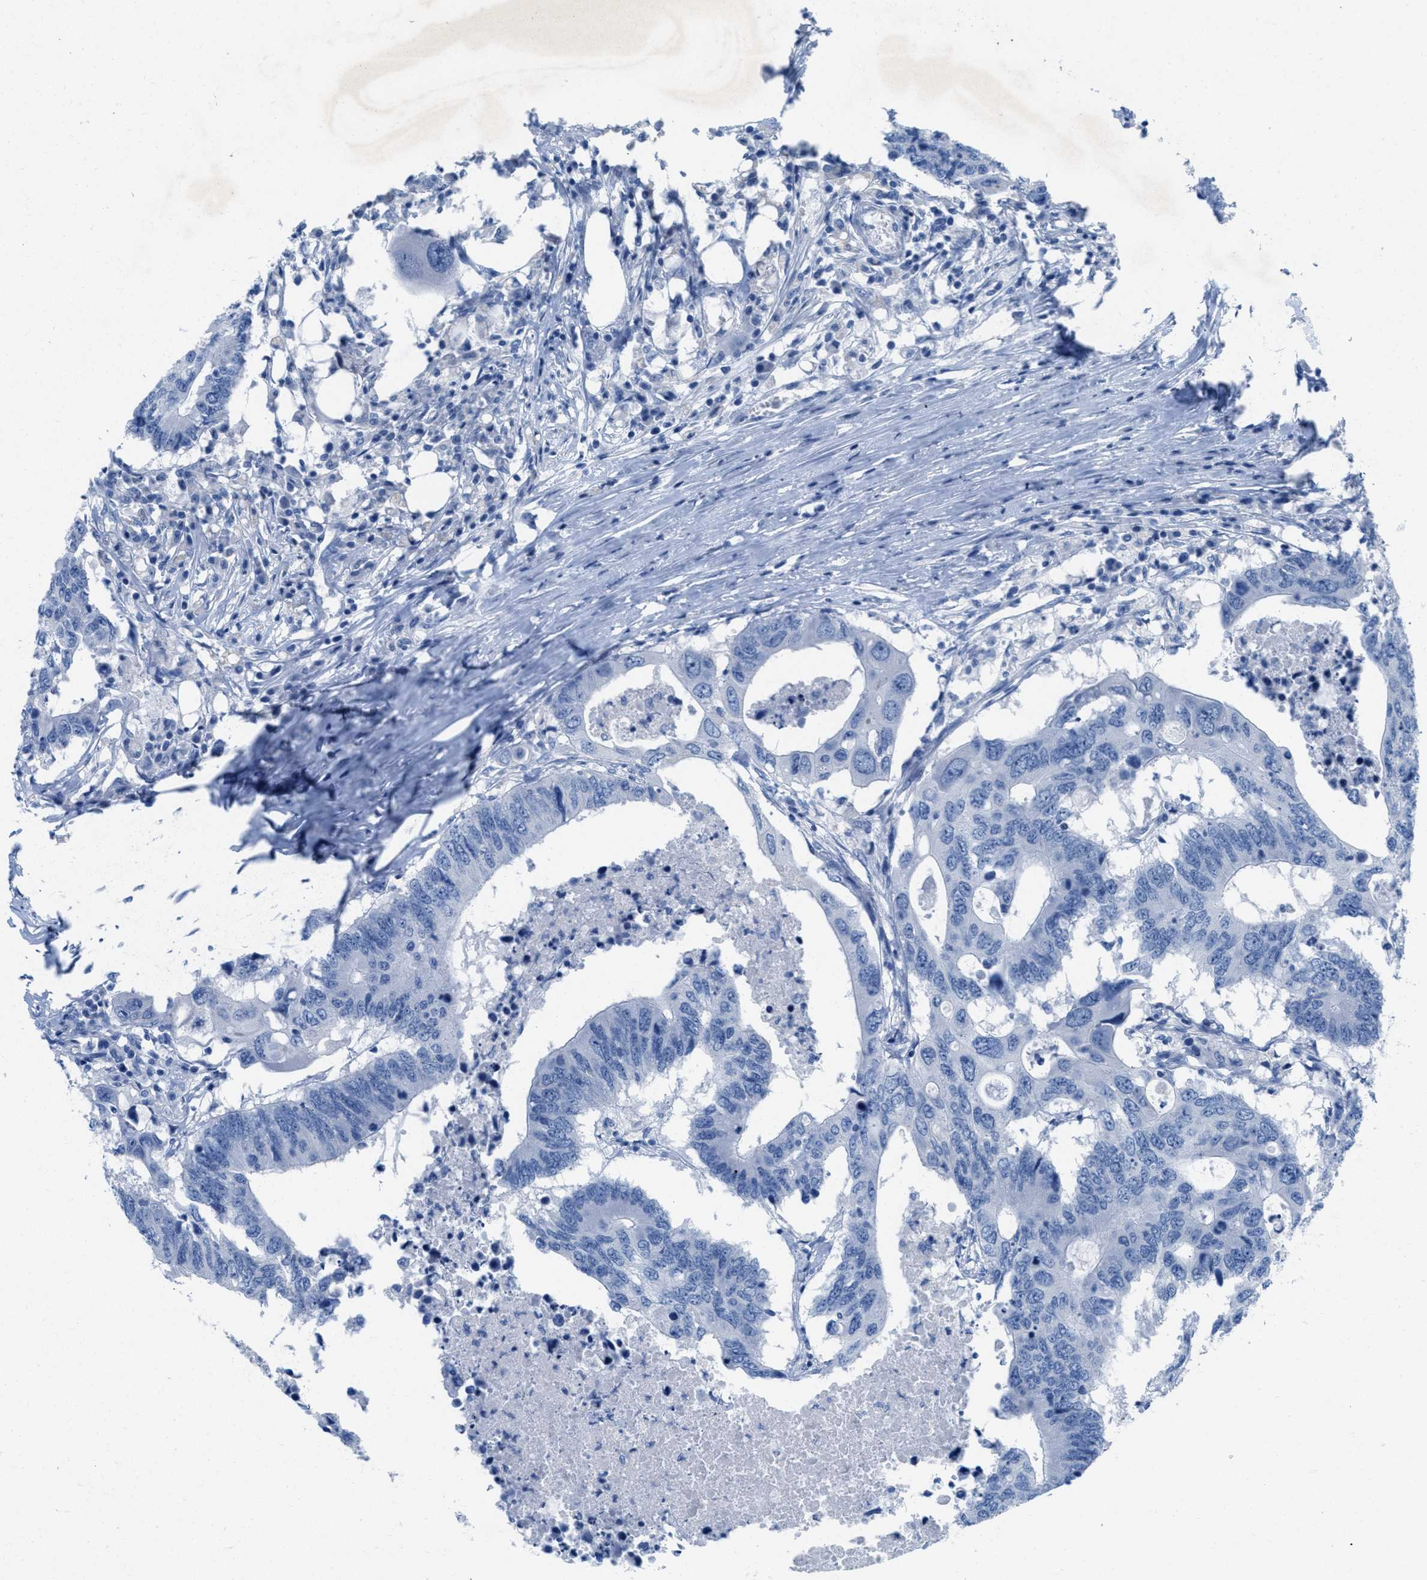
{"staining": {"intensity": "negative", "quantity": "none", "location": "none"}, "tissue": "colorectal cancer", "cell_type": "Tumor cells", "image_type": "cancer", "snomed": [{"axis": "morphology", "description": "Adenocarcinoma, NOS"}, {"axis": "topography", "description": "Colon"}], "caption": "IHC image of colorectal cancer (adenocarcinoma) stained for a protein (brown), which shows no positivity in tumor cells. The staining is performed using DAB brown chromogen with nuclei counter-stained in using hematoxylin.", "gene": "GALNT17", "patient": {"sex": "male", "age": 71}}